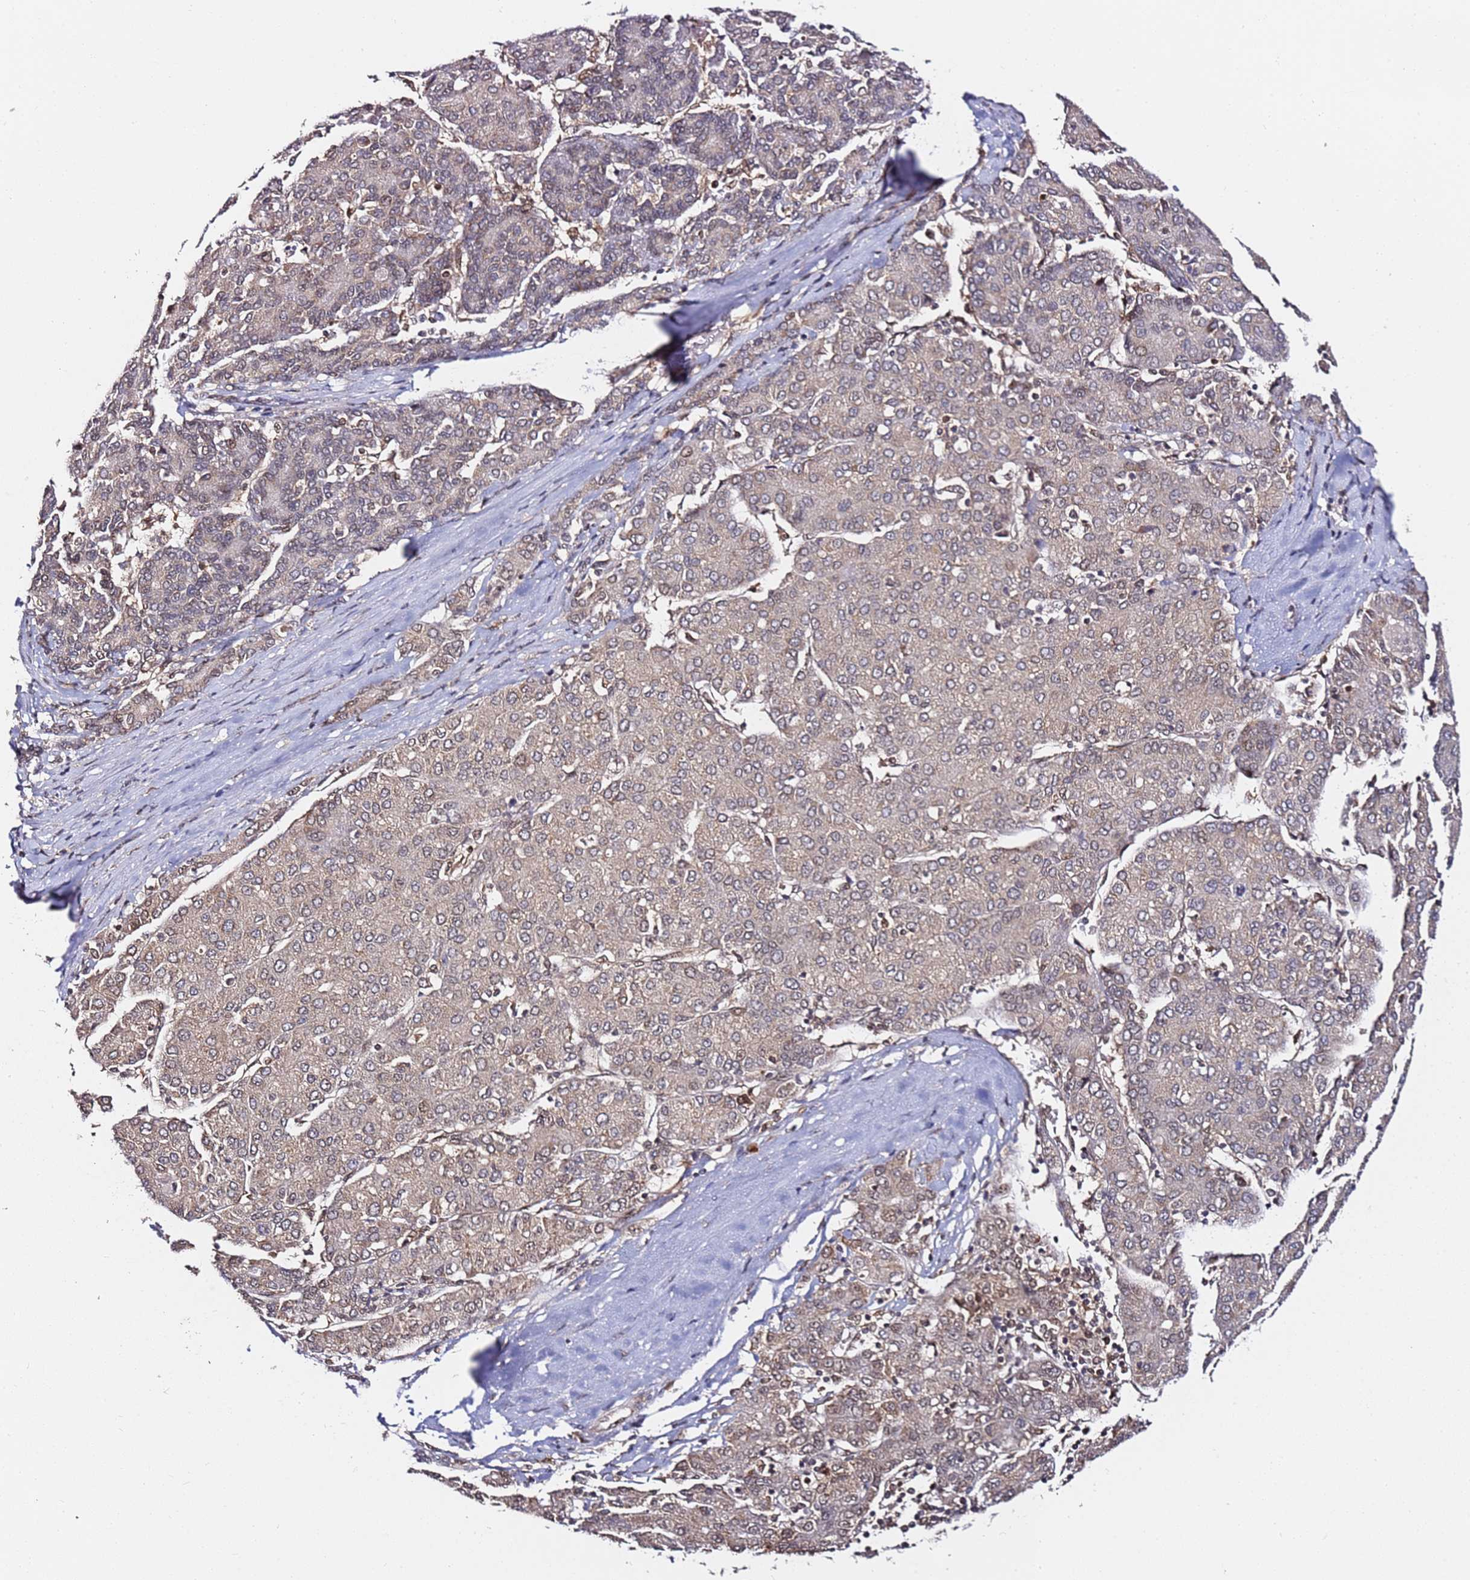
{"staining": {"intensity": "negative", "quantity": "none", "location": "none"}, "tissue": "liver cancer", "cell_type": "Tumor cells", "image_type": "cancer", "snomed": [{"axis": "morphology", "description": "Carcinoma, Hepatocellular, NOS"}, {"axis": "topography", "description": "Liver"}], "caption": "Immunohistochemical staining of human hepatocellular carcinoma (liver) reveals no significant expression in tumor cells.", "gene": "RGS18", "patient": {"sex": "male", "age": 65}}